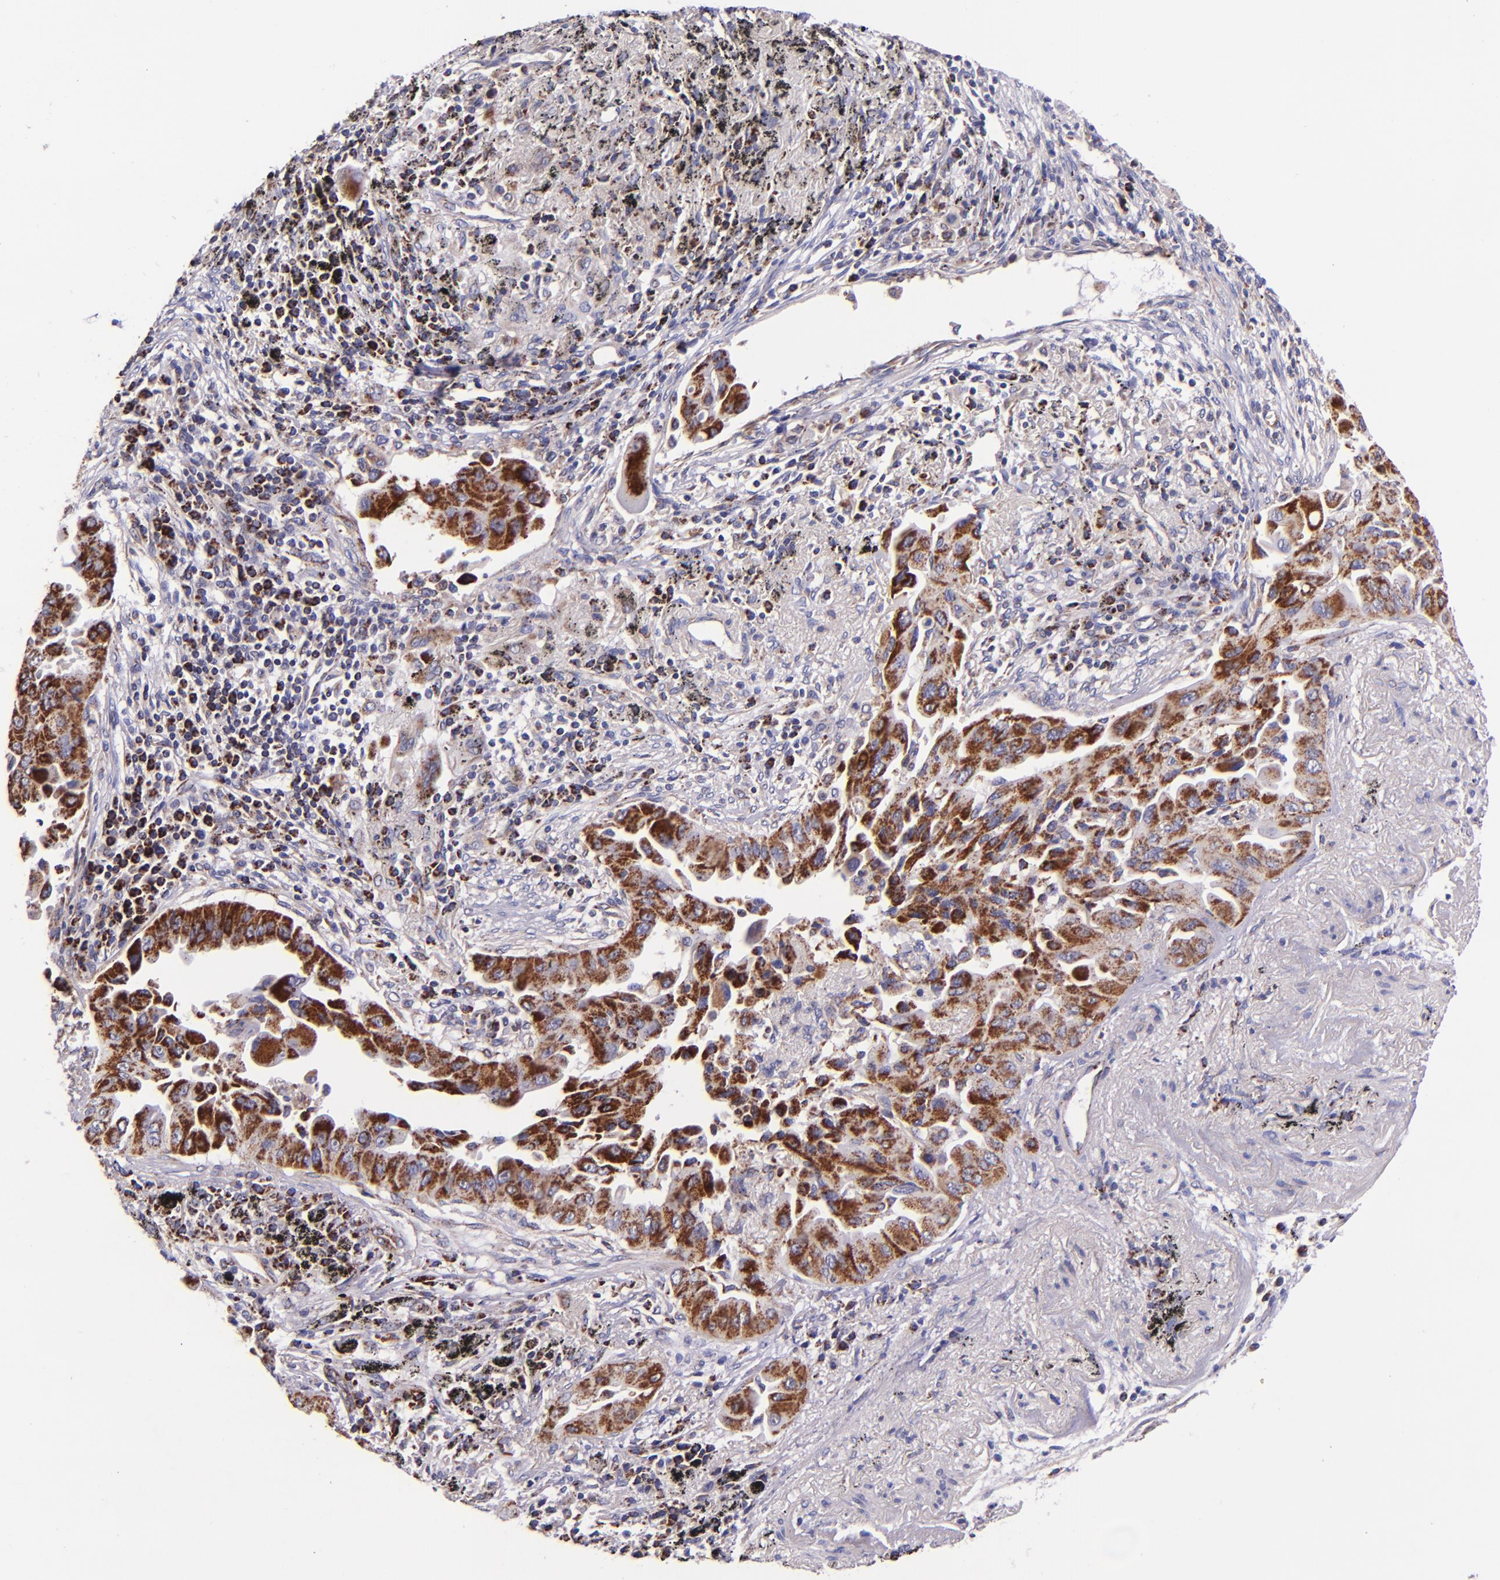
{"staining": {"intensity": "moderate", "quantity": ">75%", "location": "cytoplasmic/membranous"}, "tissue": "lung cancer", "cell_type": "Tumor cells", "image_type": "cancer", "snomed": [{"axis": "morphology", "description": "Adenocarcinoma, NOS"}, {"axis": "topography", "description": "Lung"}], "caption": "Immunohistochemical staining of human lung adenocarcinoma shows medium levels of moderate cytoplasmic/membranous staining in approximately >75% of tumor cells. (brown staining indicates protein expression, while blue staining denotes nuclei).", "gene": "IDH3G", "patient": {"sex": "male", "age": 68}}